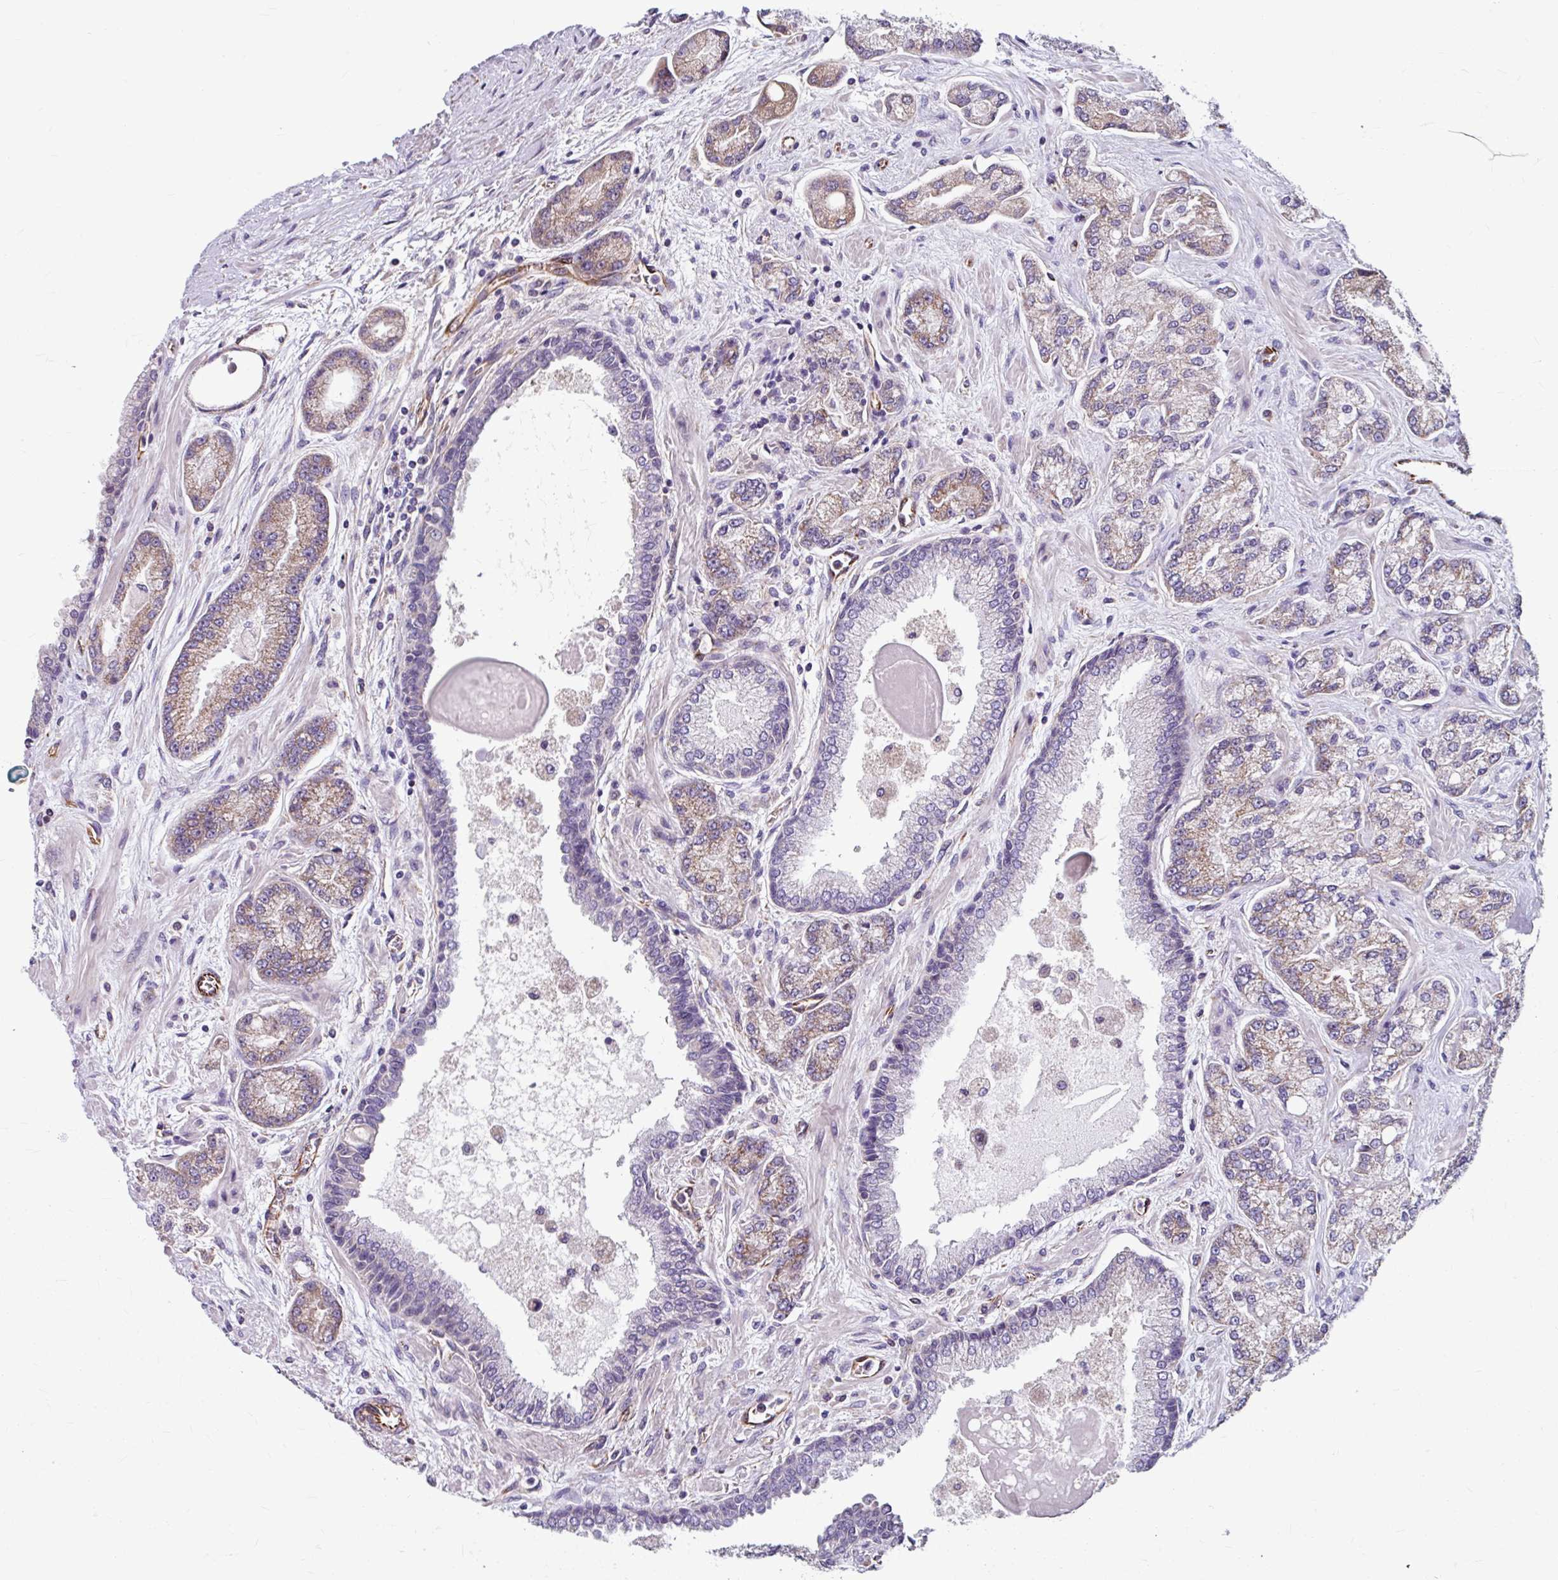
{"staining": {"intensity": "weak", "quantity": "<25%", "location": "cytoplasmic/membranous"}, "tissue": "prostate cancer", "cell_type": "Tumor cells", "image_type": "cancer", "snomed": [{"axis": "morphology", "description": "Adenocarcinoma, High grade"}, {"axis": "topography", "description": "Prostate"}], "caption": "An immunohistochemistry image of prostate adenocarcinoma (high-grade) is shown. There is no staining in tumor cells of prostate adenocarcinoma (high-grade).", "gene": "DAAM2", "patient": {"sex": "male", "age": 68}}